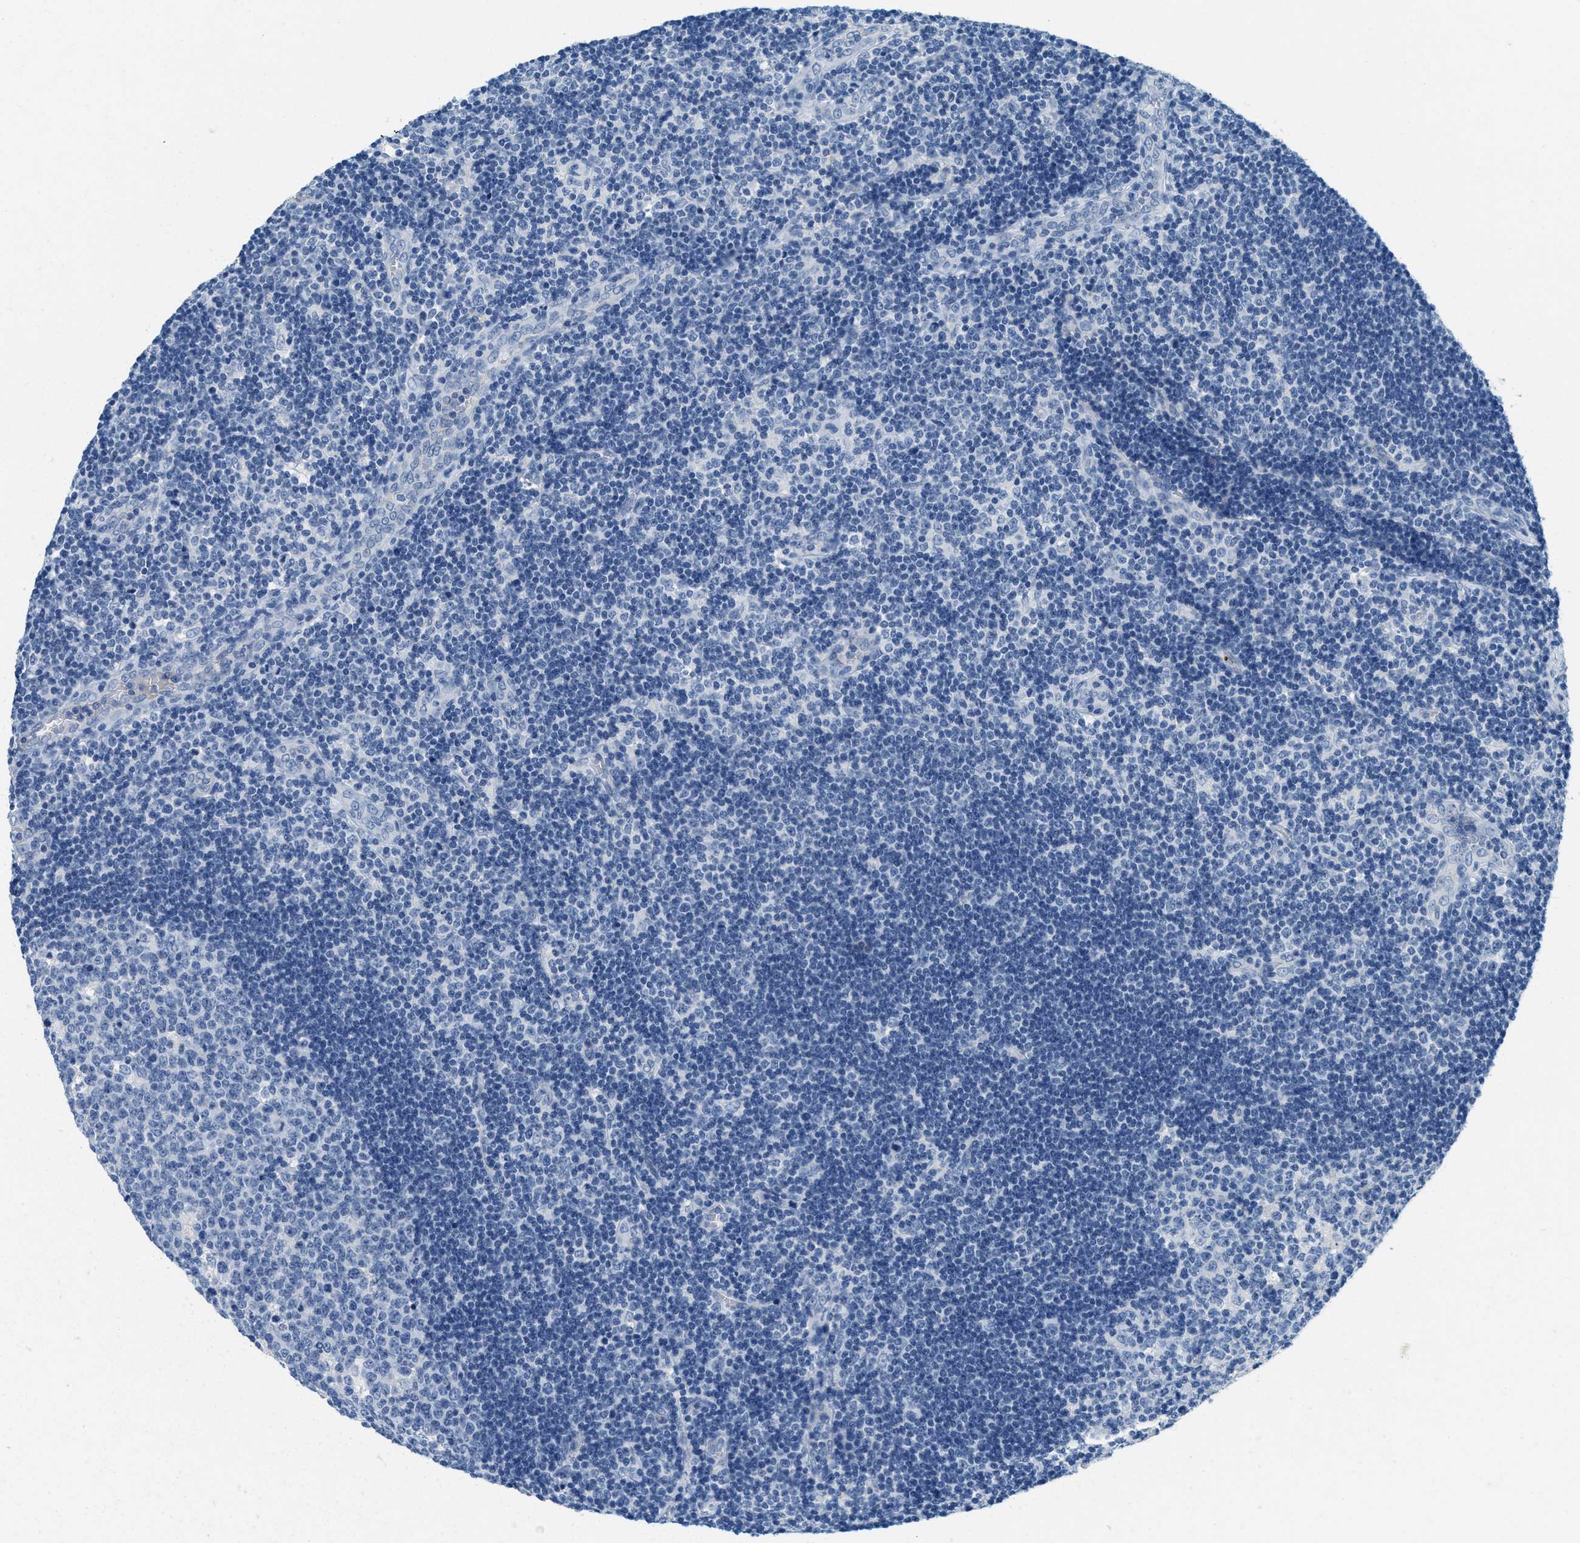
{"staining": {"intensity": "negative", "quantity": "none", "location": "none"}, "tissue": "lymph node", "cell_type": "Germinal center cells", "image_type": "normal", "snomed": [{"axis": "morphology", "description": "Normal tissue, NOS"}, {"axis": "topography", "description": "Lymph node"}, {"axis": "topography", "description": "Salivary gland"}], "caption": "Lymph node was stained to show a protein in brown. There is no significant expression in germinal center cells. (DAB immunohistochemistry (IHC) with hematoxylin counter stain).", "gene": "A2M", "patient": {"sex": "male", "age": 8}}